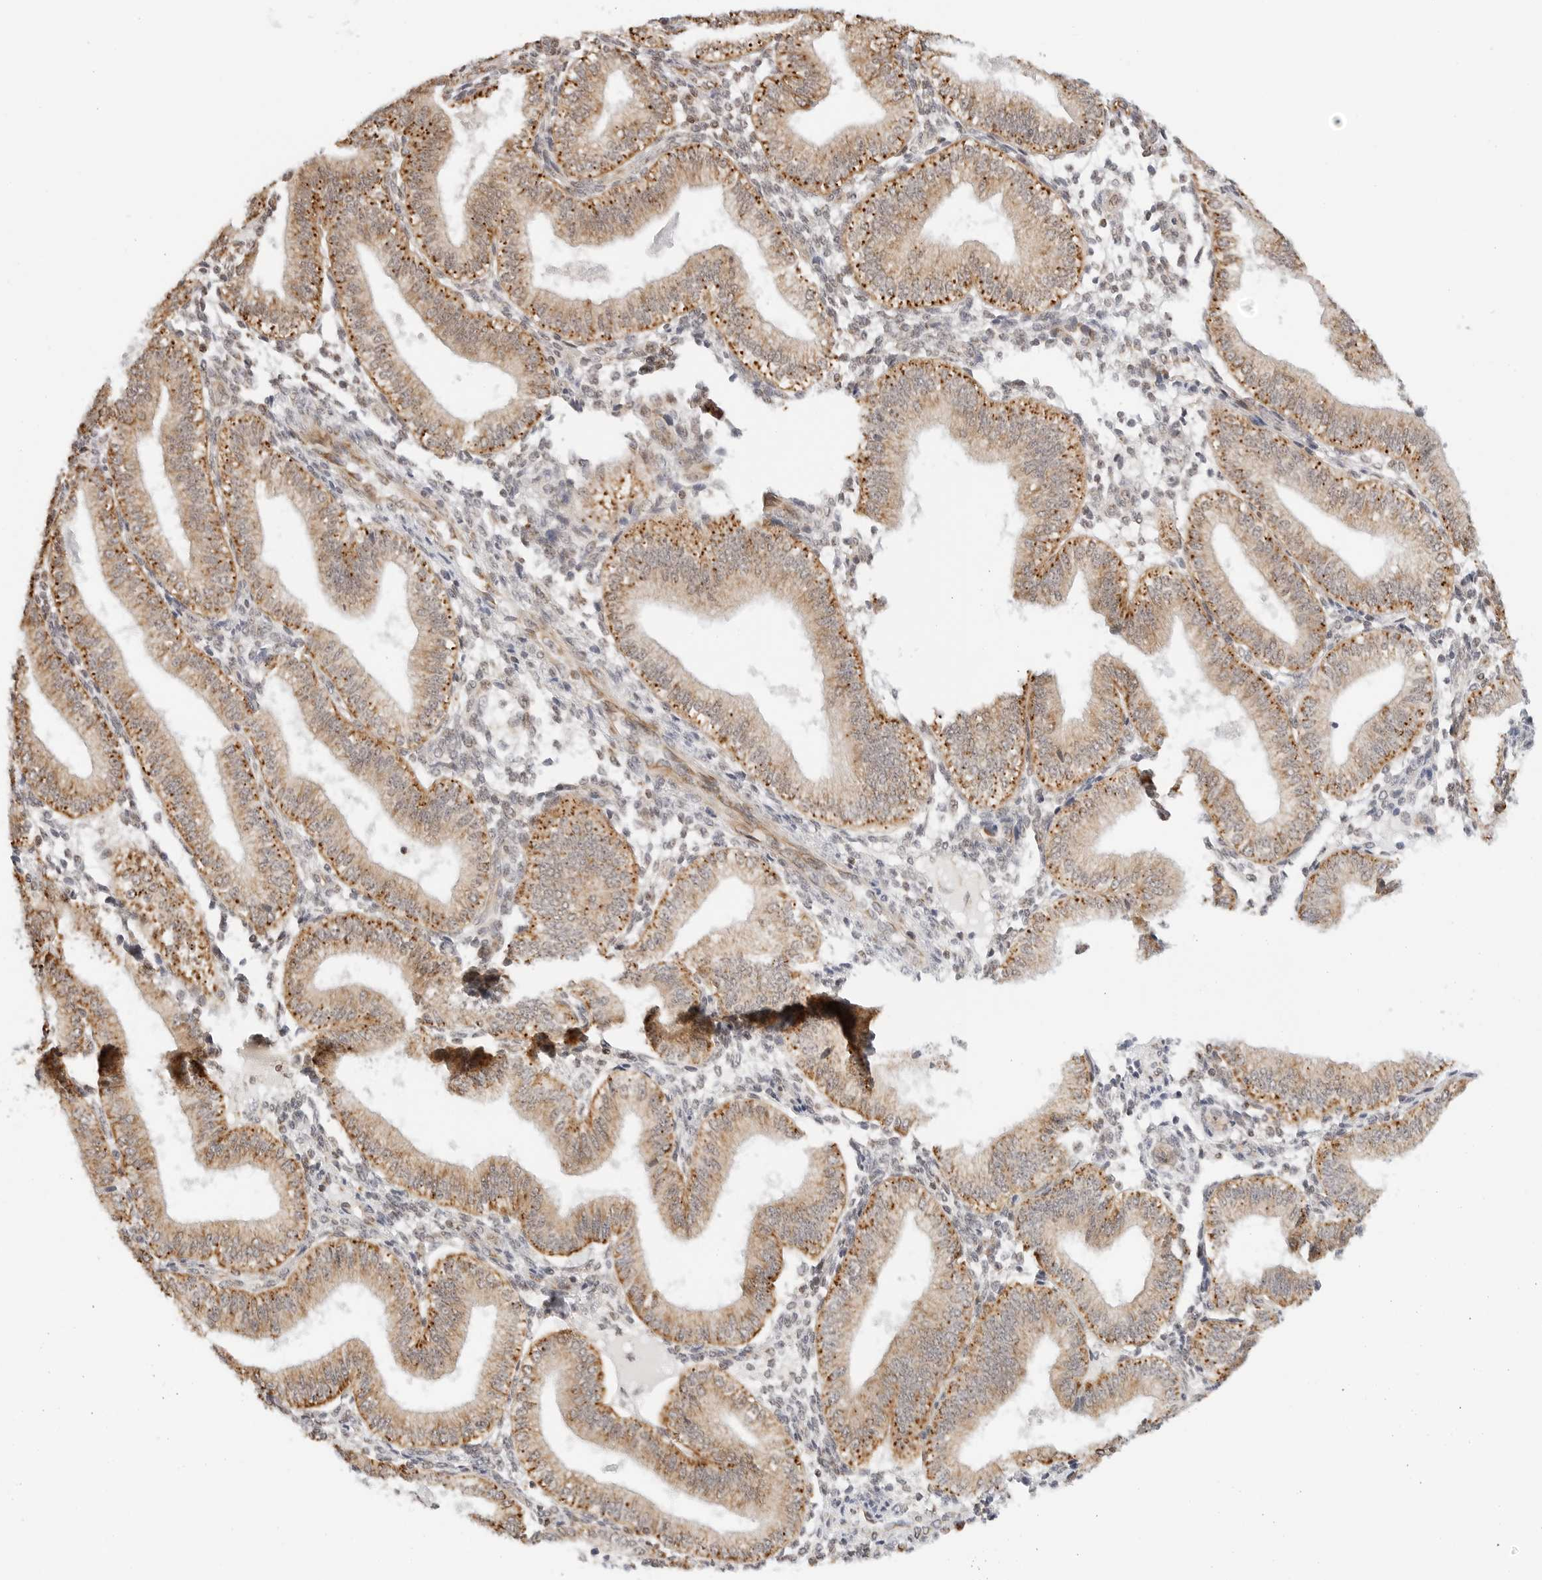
{"staining": {"intensity": "weak", "quantity": "<25%", "location": "nuclear"}, "tissue": "endometrium", "cell_type": "Cells in endometrial stroma", "image_type": "normal", "snomed": [{"axis": "morphology", "description": "Normal tissue, NOS"}, {"axis": "topography", "description": "Endometrium"}], "caption": "This is a micrograph of IHC staining of normal endometrium, which shows no expression in cells in endometrial stroma.", "gene": "GORAB", "patient": {"sex": "female", "age": 39}}